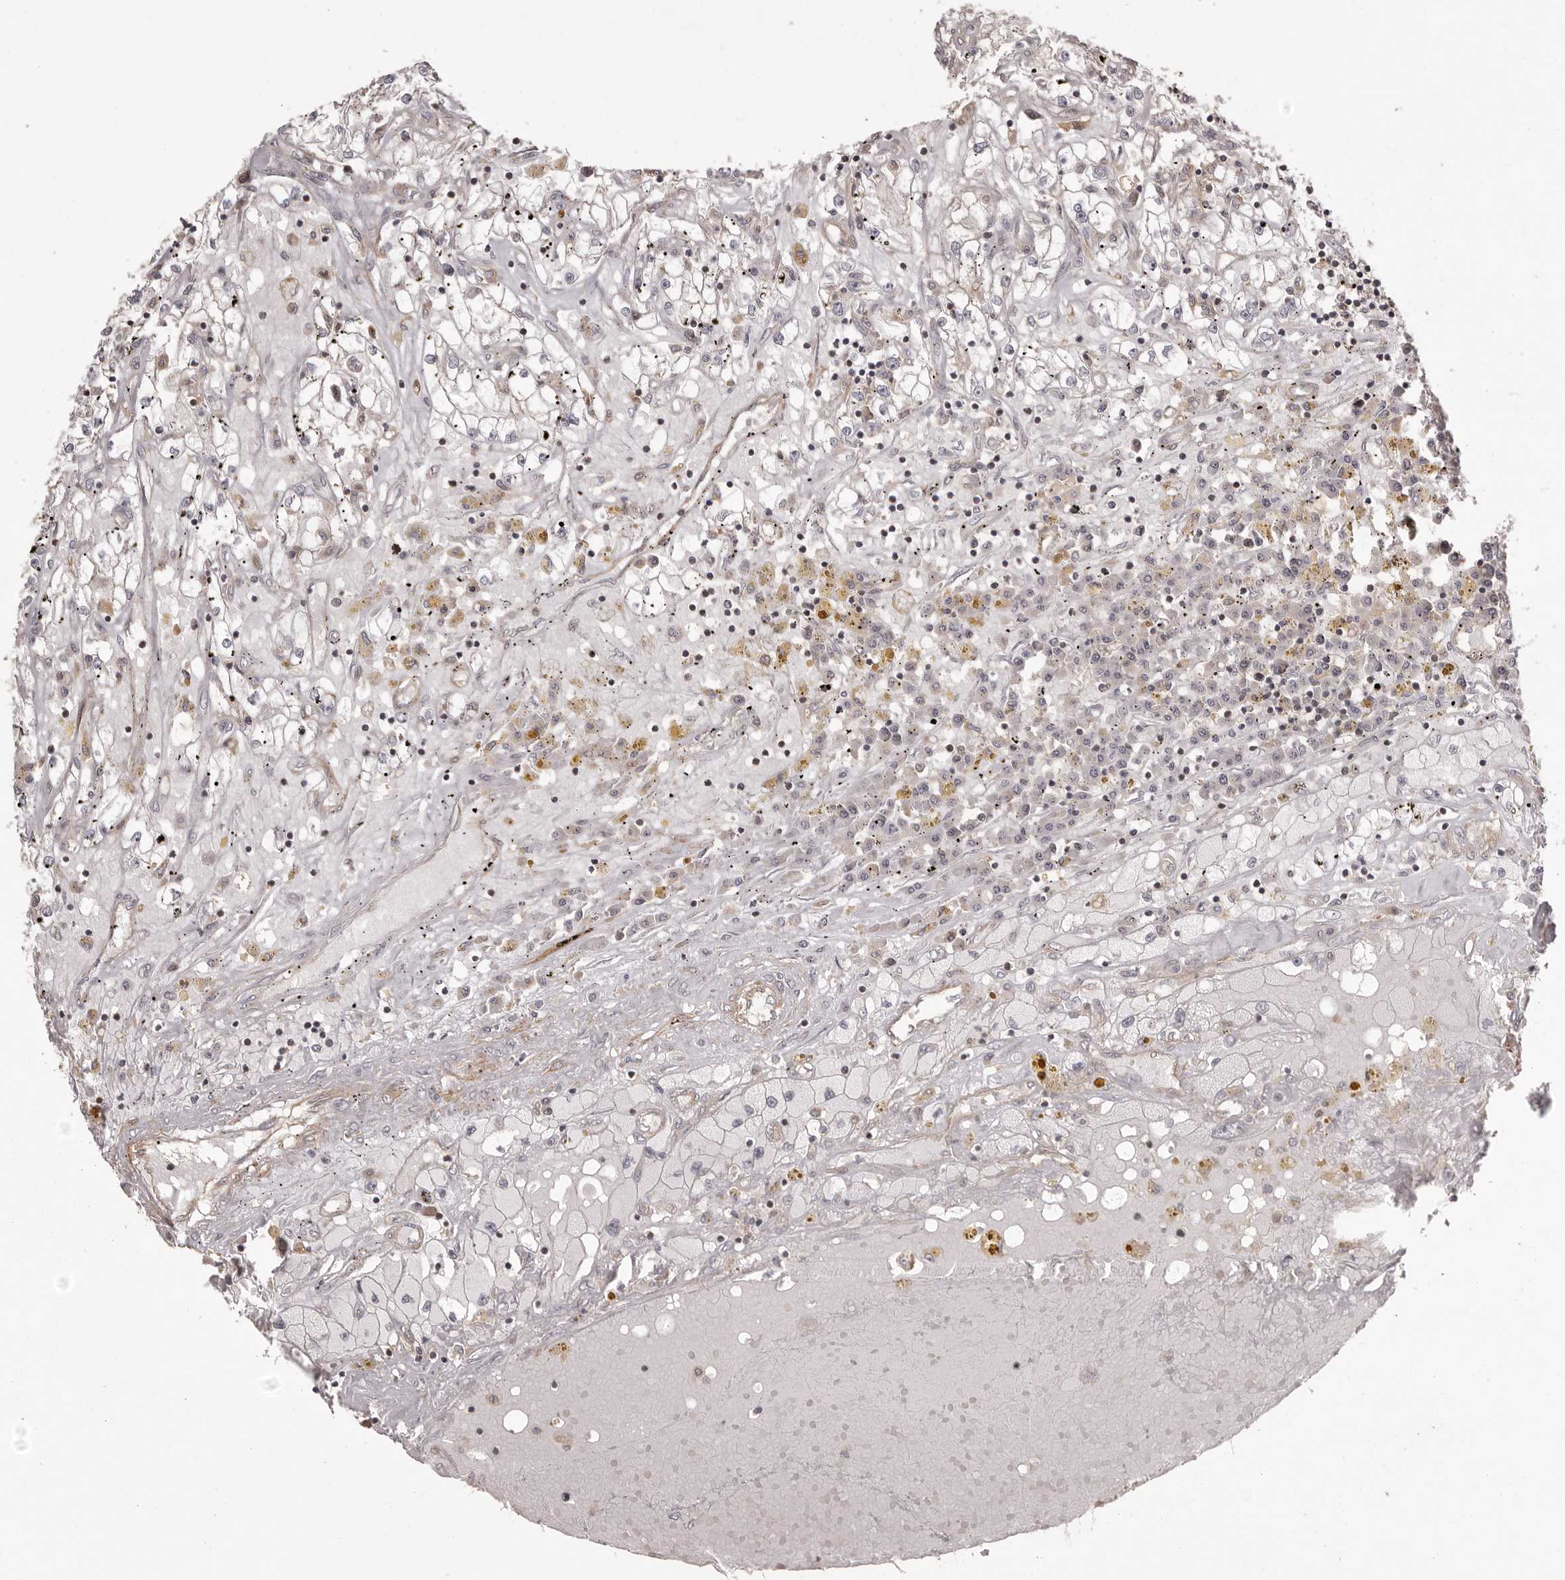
{"staining": {"intensity": "negative", "quantity": "none", "location": "none"}, "tissue": "renal cancer", "cell_type": "Tumor cells", "image_type": "cancer", "snomed": [{"axis": "morphology", "description": "Adenocarcinoma, NOS"}, {"axis": "topography", "description": "Kidney"}], "caption": "IHC image of renal cancer stained for a protein (brown), which displays no expression in tumor cells.", "gene": "NFKBIA", "patient": {"sex": "male", "age": 56}}